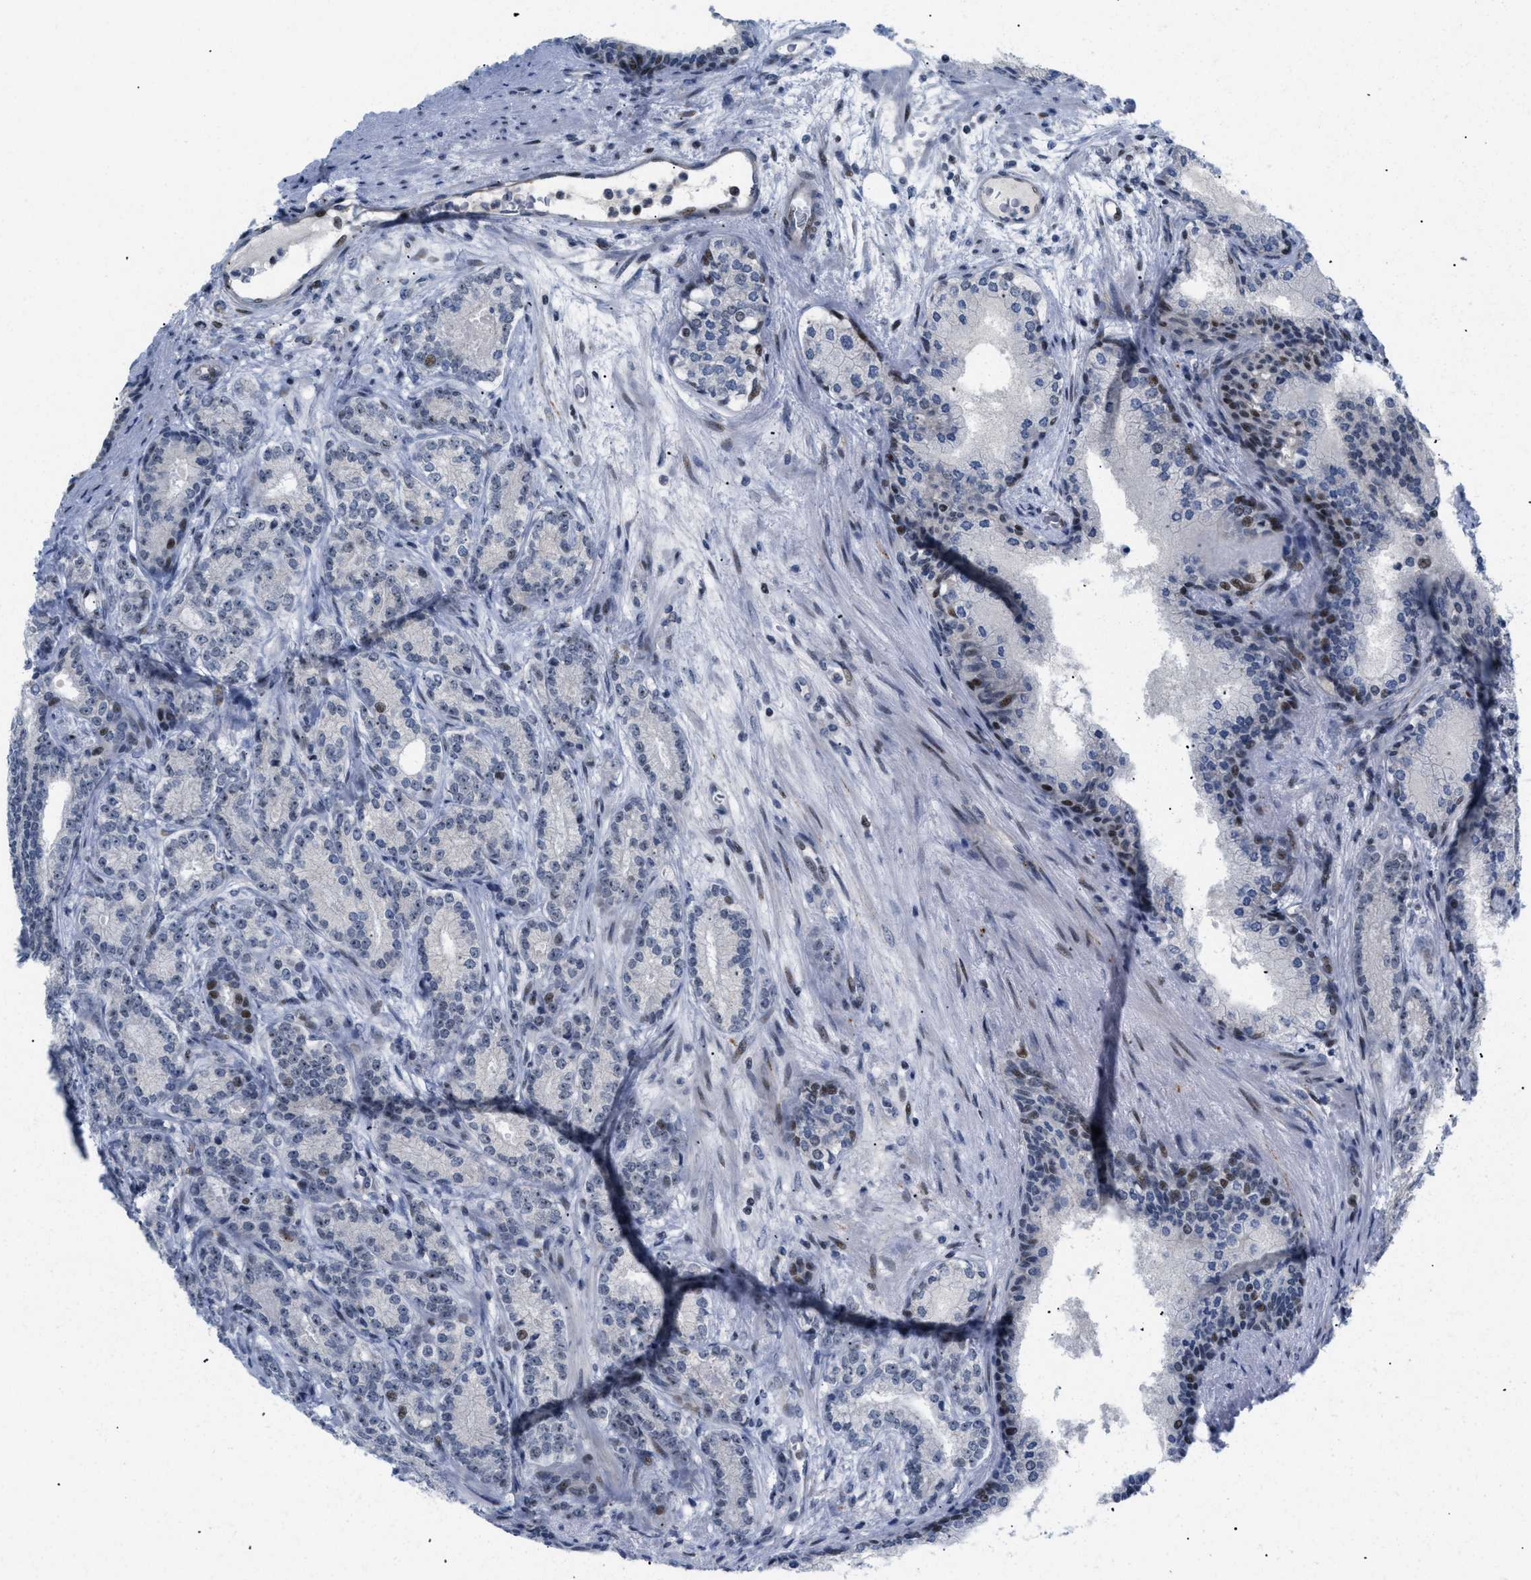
{"staining": {"intensity": "moderate", "quantity": "25%-75%", "location": "nuclear"}, "tissue": "prostate cancer", "cell_type": "Tumor cells", "image_type": "cancer", "snomed": [{"axis": "morphology", "description": "Adenocarcinoma, High grade"}, {"axis": "topography", "description": "Prostate"}], "caption": "Human prostate cancer (adenocarcinoma (high-grade)) stained with a protein marker displays moderate staining in tumor cells.", "gene": "MED1", "patient": {"sex": "male", "age": 61}}